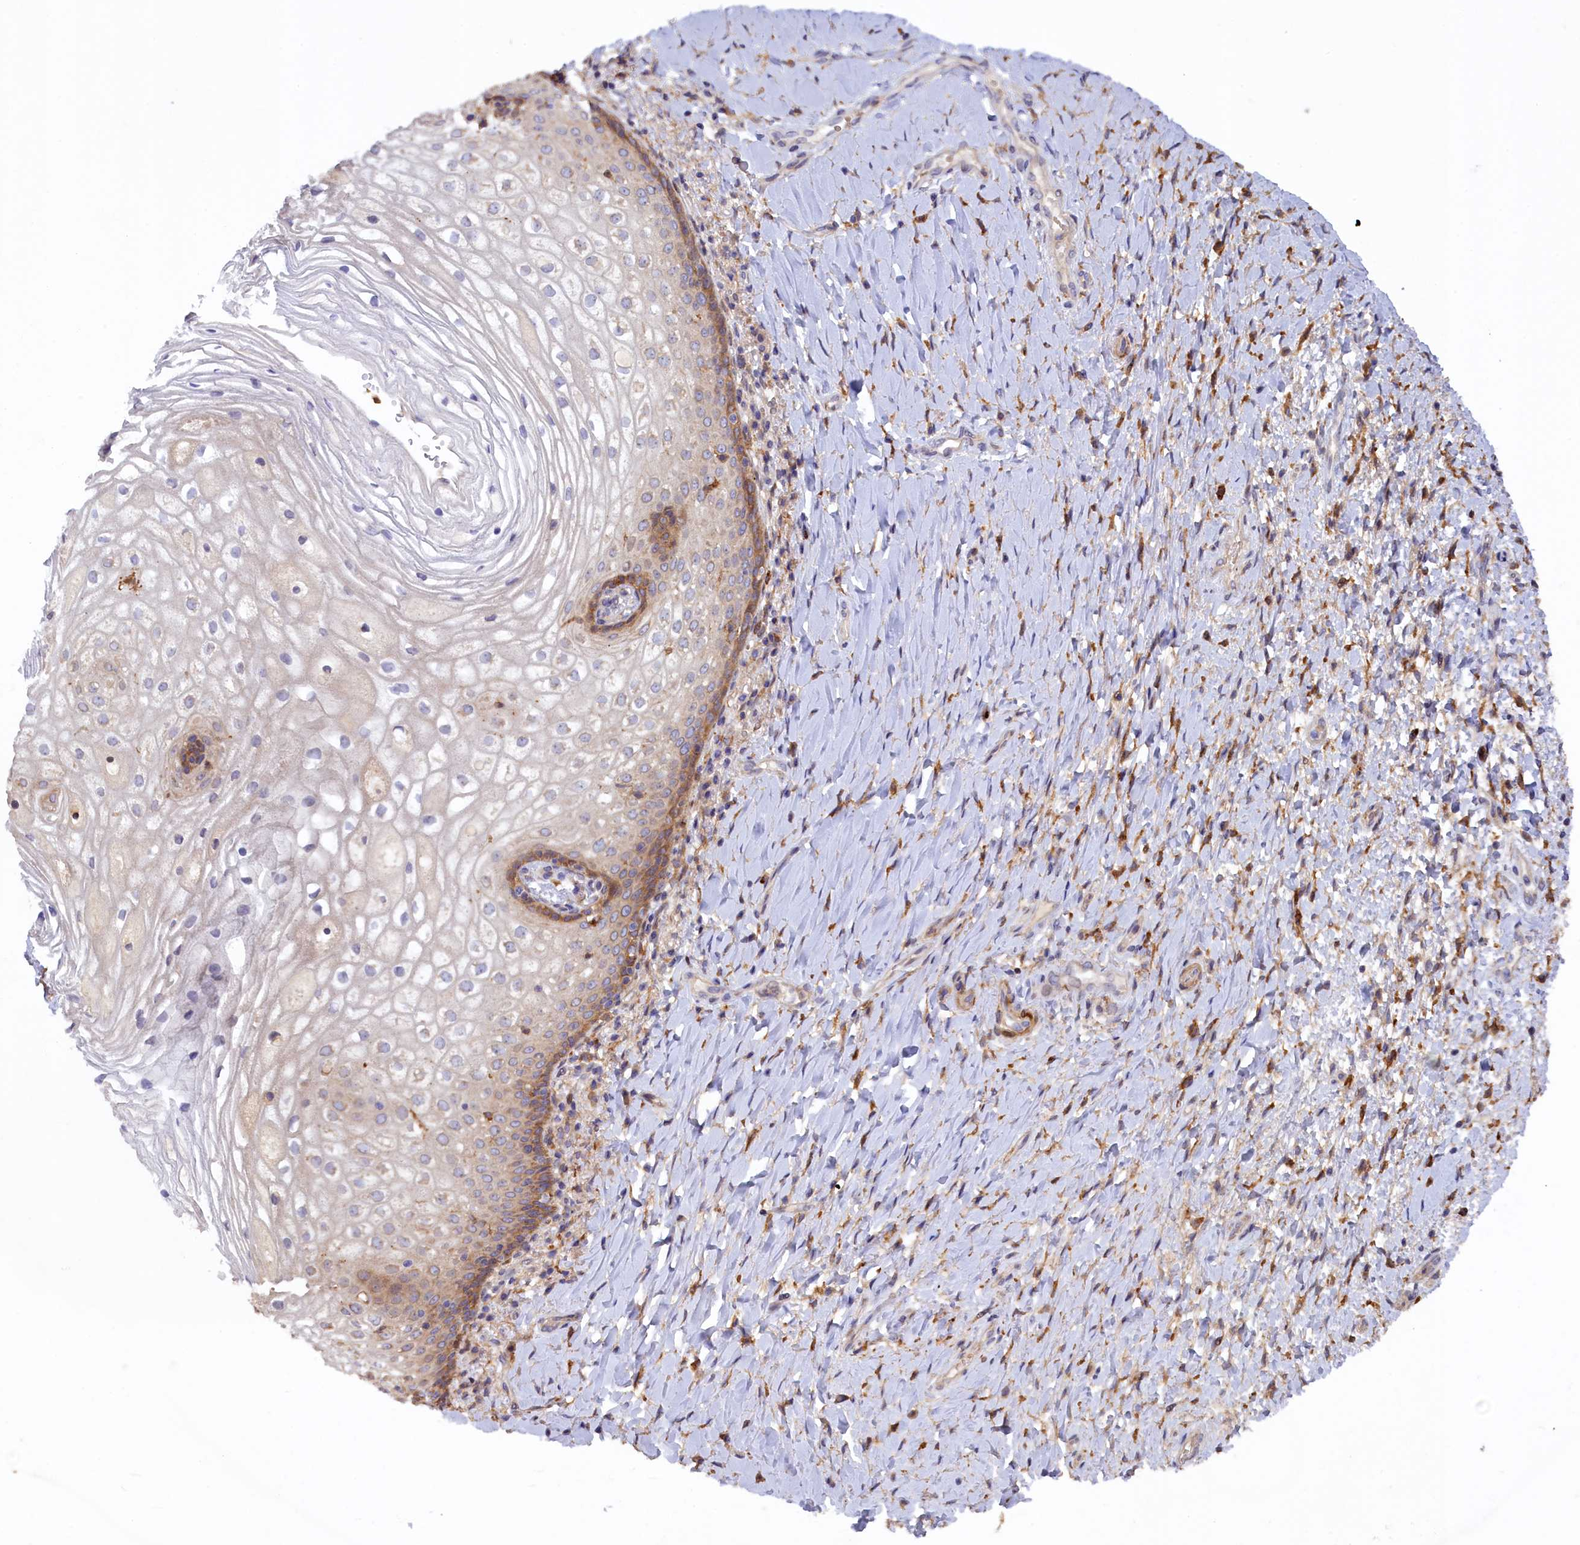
{"staining": {"intensity": "moderate", "quantity": "<25%", "location": "cytoplasmic/membranous"}, "tissue": "vagina", "cell_type": "Squamous epithelial cells", "image_type": "normal", "snomed": [{"axis": "morphology", "description": "Normal tissue, NOS"}, {"axis": "topography", "description": "Vagina"}], "caption": "Immunohistochemistry (IHC) photomicrograph of normal human vagina stained for a protein (brown), which demonstrates low levels of moderate cytoplasmic/membranous positivity in about <25% of squamous epithelial cells.", "gene": "FERMT1", "patient": {"sex": "female", "age": 60}}